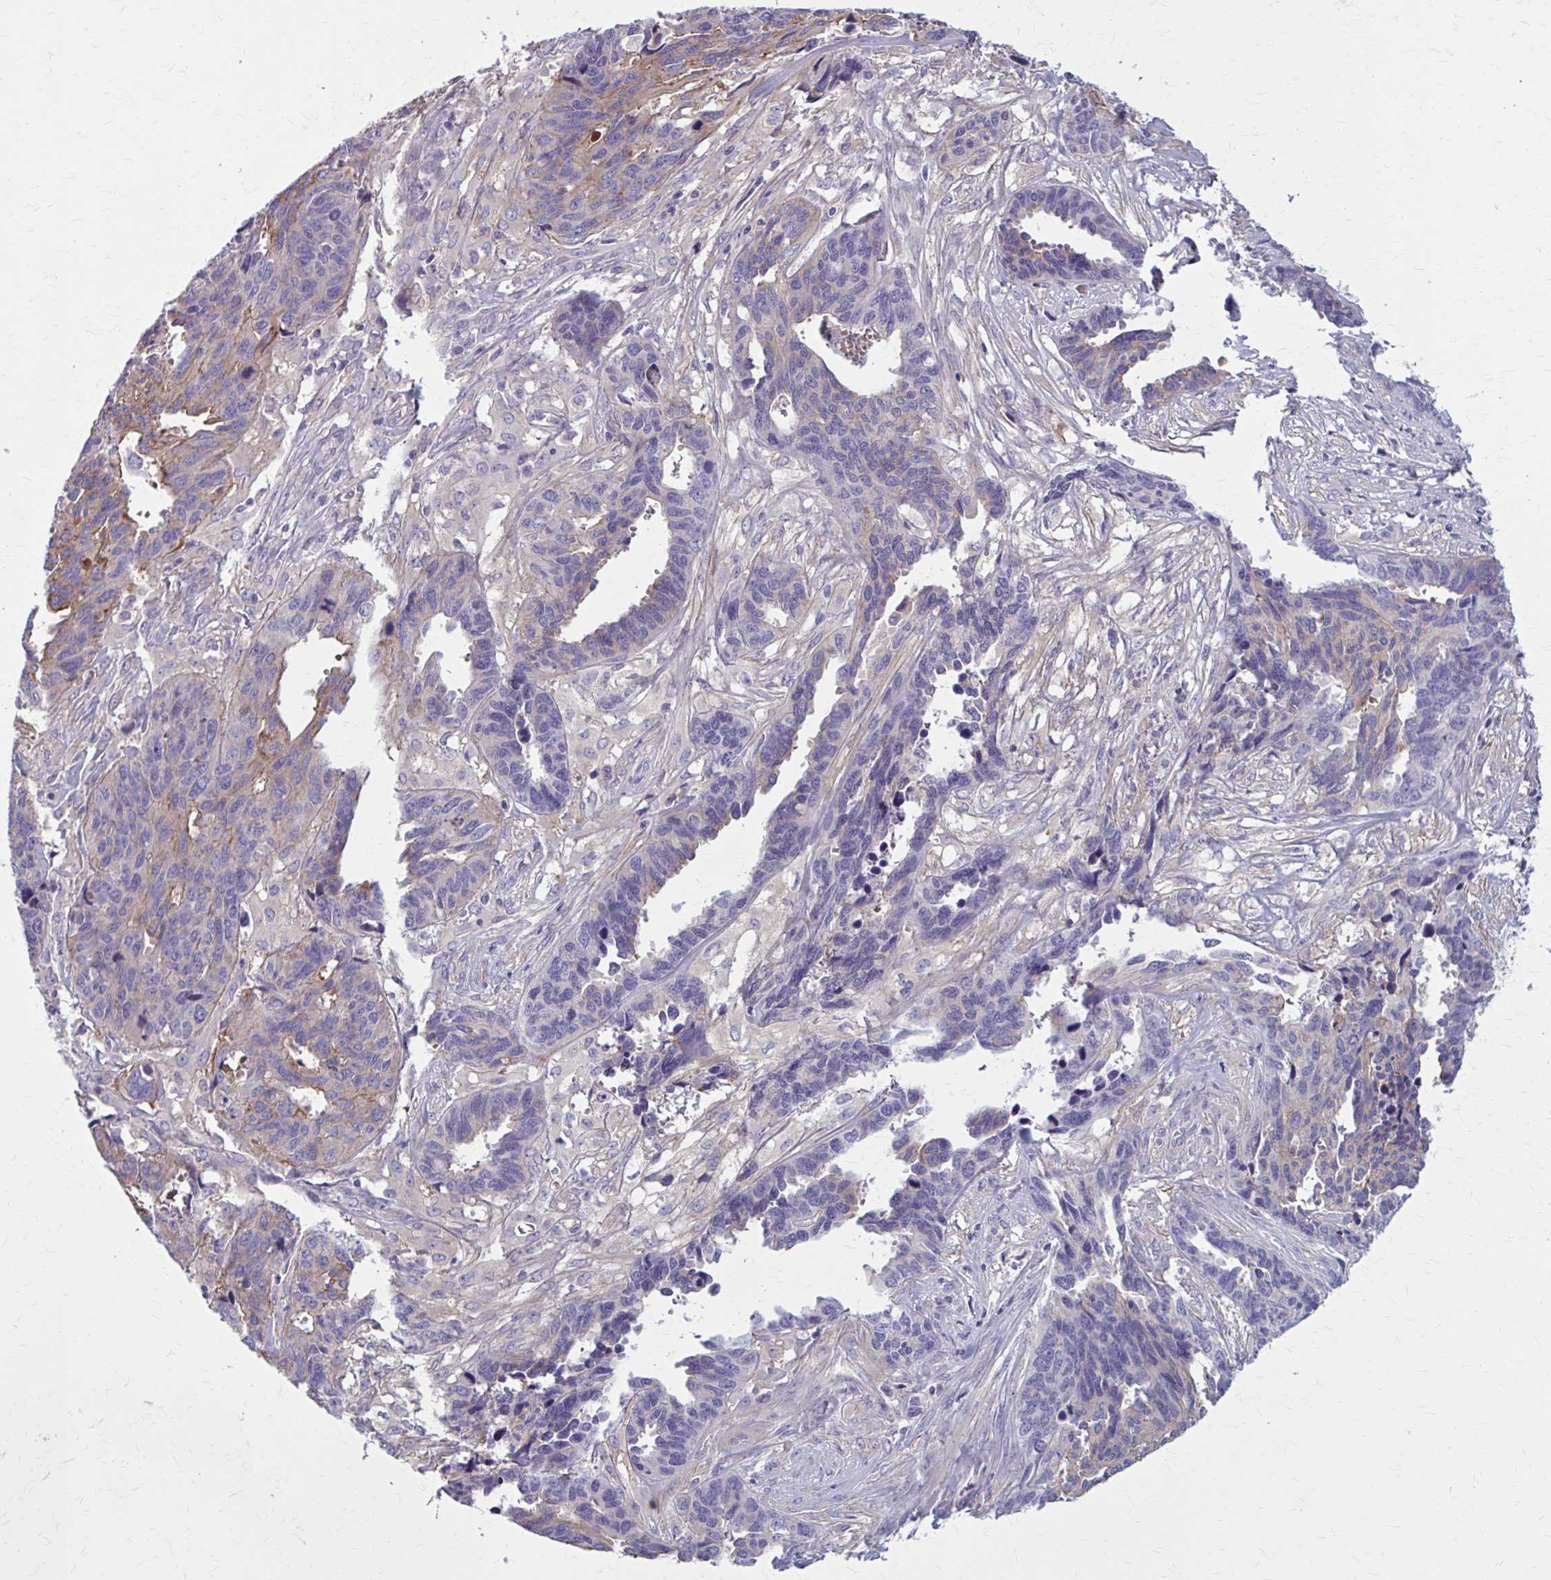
{"staining": {"intensity": "weak", "quantity": "<25%", "location": "cytoplasmic/membranous"}, "tissue": "ovarian cancer", "cell_type": "Tumor cells", "image_type": "cancer", "snomed": [{"axis": "morphology", "description": "Cystadenocarcinoma, serous, NOS"}, {"axis": "topography", "description": "Ovary"}], "caption": "A photomicrograph of ovarian cancer (serous cystadenocarcinoma) stained for a protein displays no brown staining in tumor cells.", "gene": "ZDHHC7", "patient": {"sex": "female", "age": 64}}